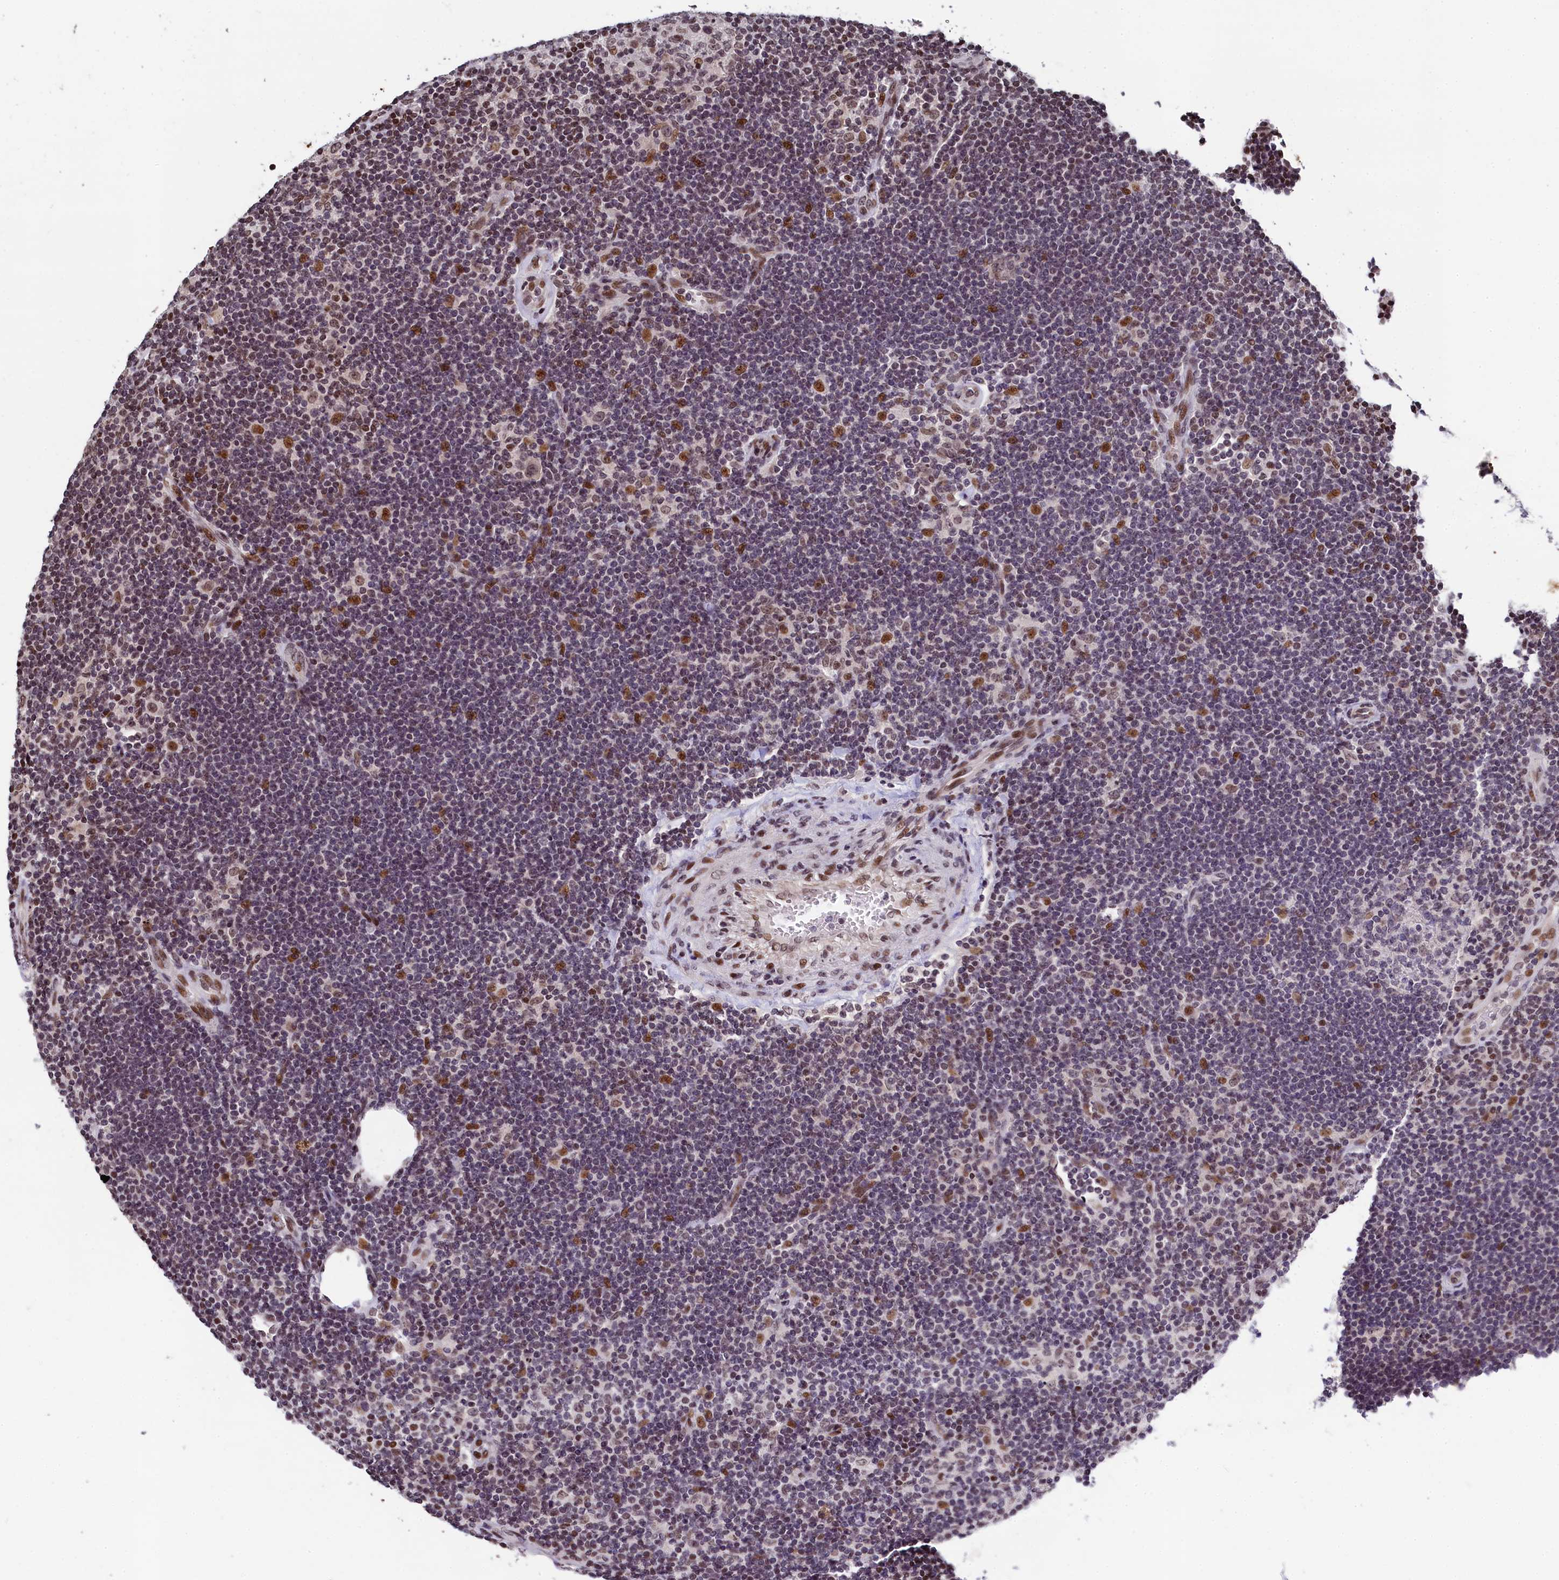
{"staining": {"intensity": "moderate", "quantity": ">75%", "location": "nuclear"}, "tissue": "lymphoma", "cell_type": "Tumor cells", "image_type": "cancer", "snomed": [{"axis": "morphology", "description": "Hodgkin's disease, NOS"}, {"axis": "topography", "description": "Lymph node"}], "caption": "Lymphoma stained for a protein exhibits moderate nuclear positivity in tumor cells. Immunohistochemistry stains the protein in brown and the nuclei are stained blue.", "gene": "FAM217B", "patient": {"sex": "female", "age": 57}}